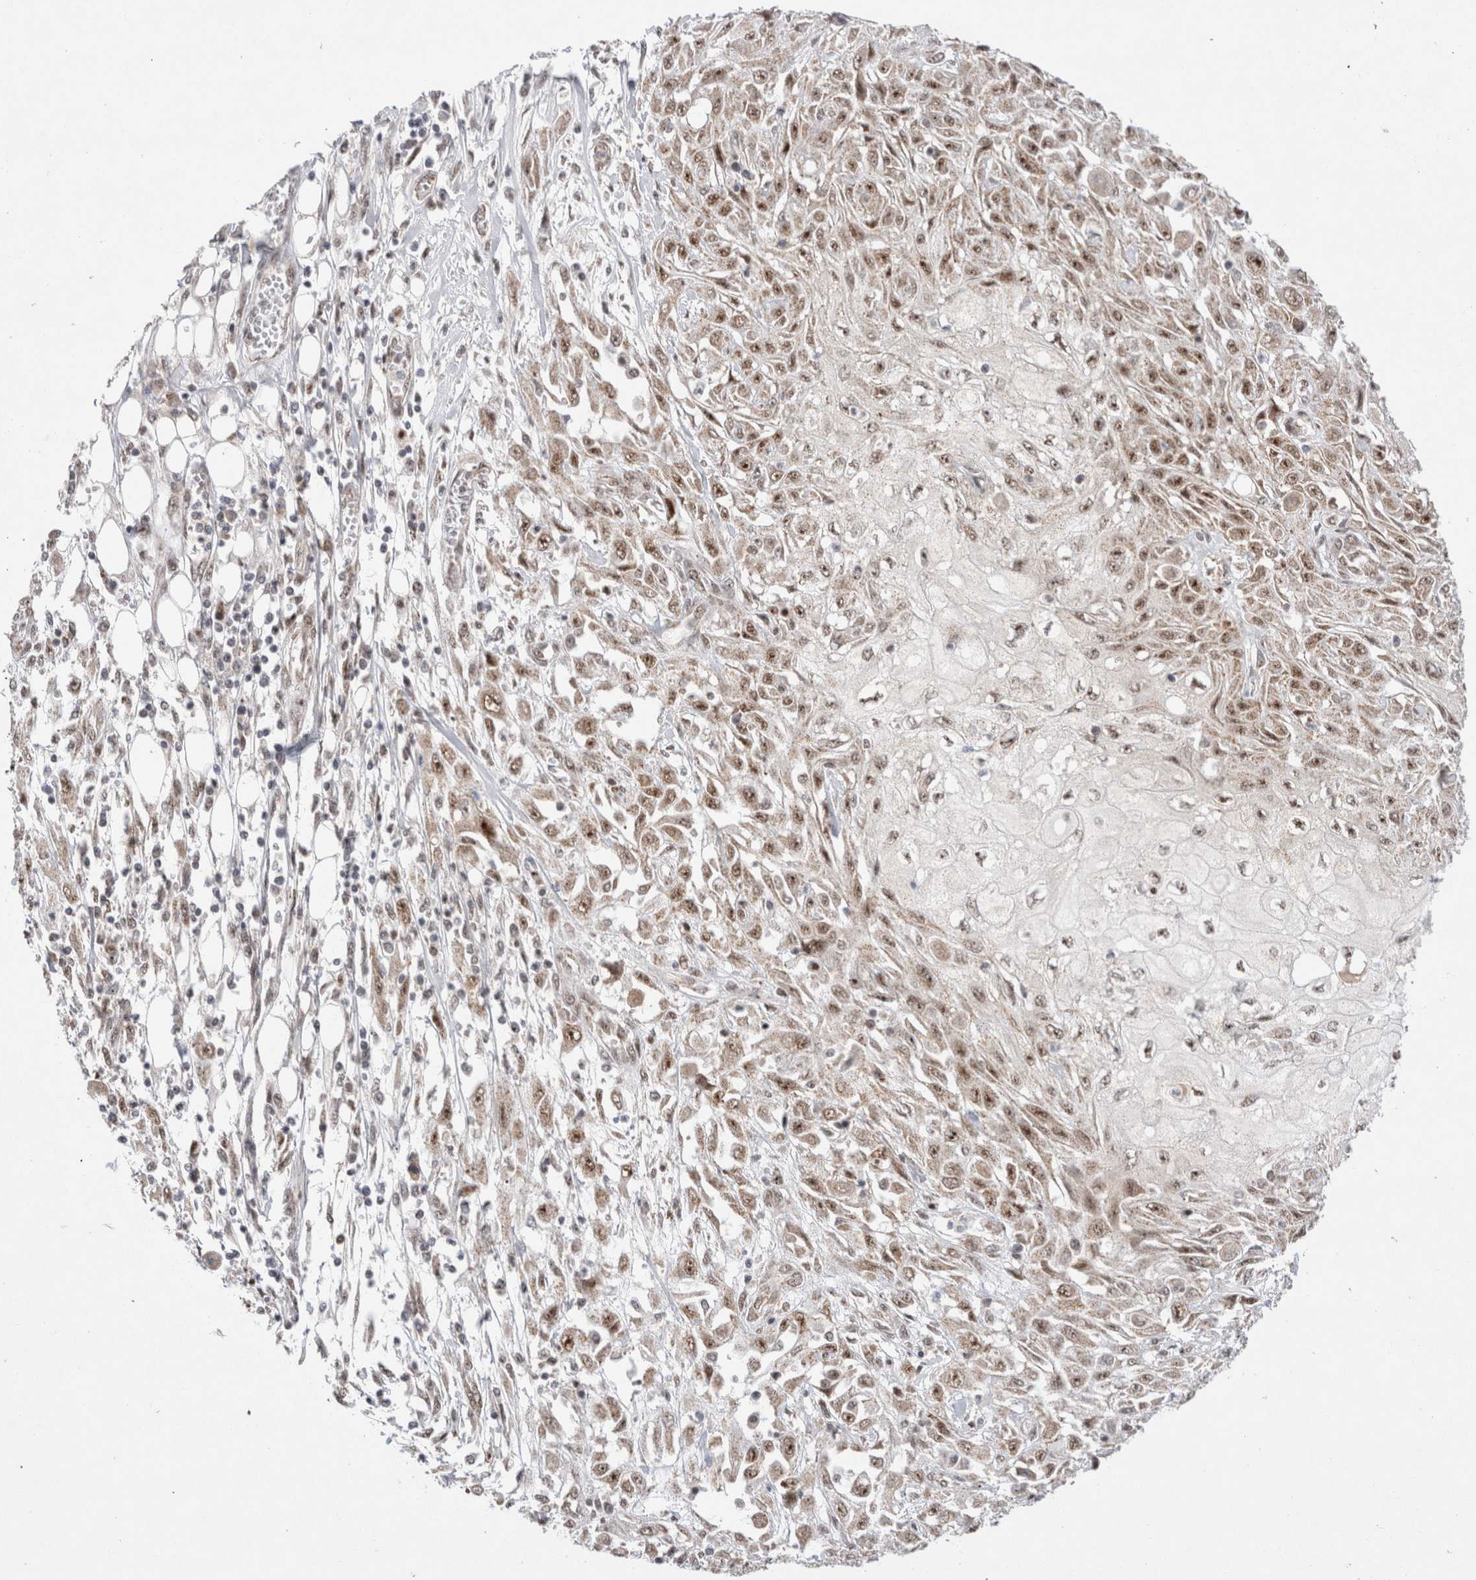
{"staining": {"intensity": "moderate", "quantity": ">75%", "location": "nuclear"}, "tissue": "skin cancer", "cell_type": "Tumor cells", "image_type": "cancer", "snomed": [{"axis": "morphology", "description": "Squamous cell carcinoma, NOS"}, {"axis": "morphology", "description": "Squamous cell carcinoma, metastatic, NOS"}, {"axis": "topography", "description": "Skin"}, {"axis": "topography", "description": "Lymph node"}], "caption": "Human skin cancer stained for a protein (brown) displays moderate nuclear positive staining in approximately >75% of tumor cells.", "gene": "MRPL37", "patient": {"sex": "male", "age": 75}}